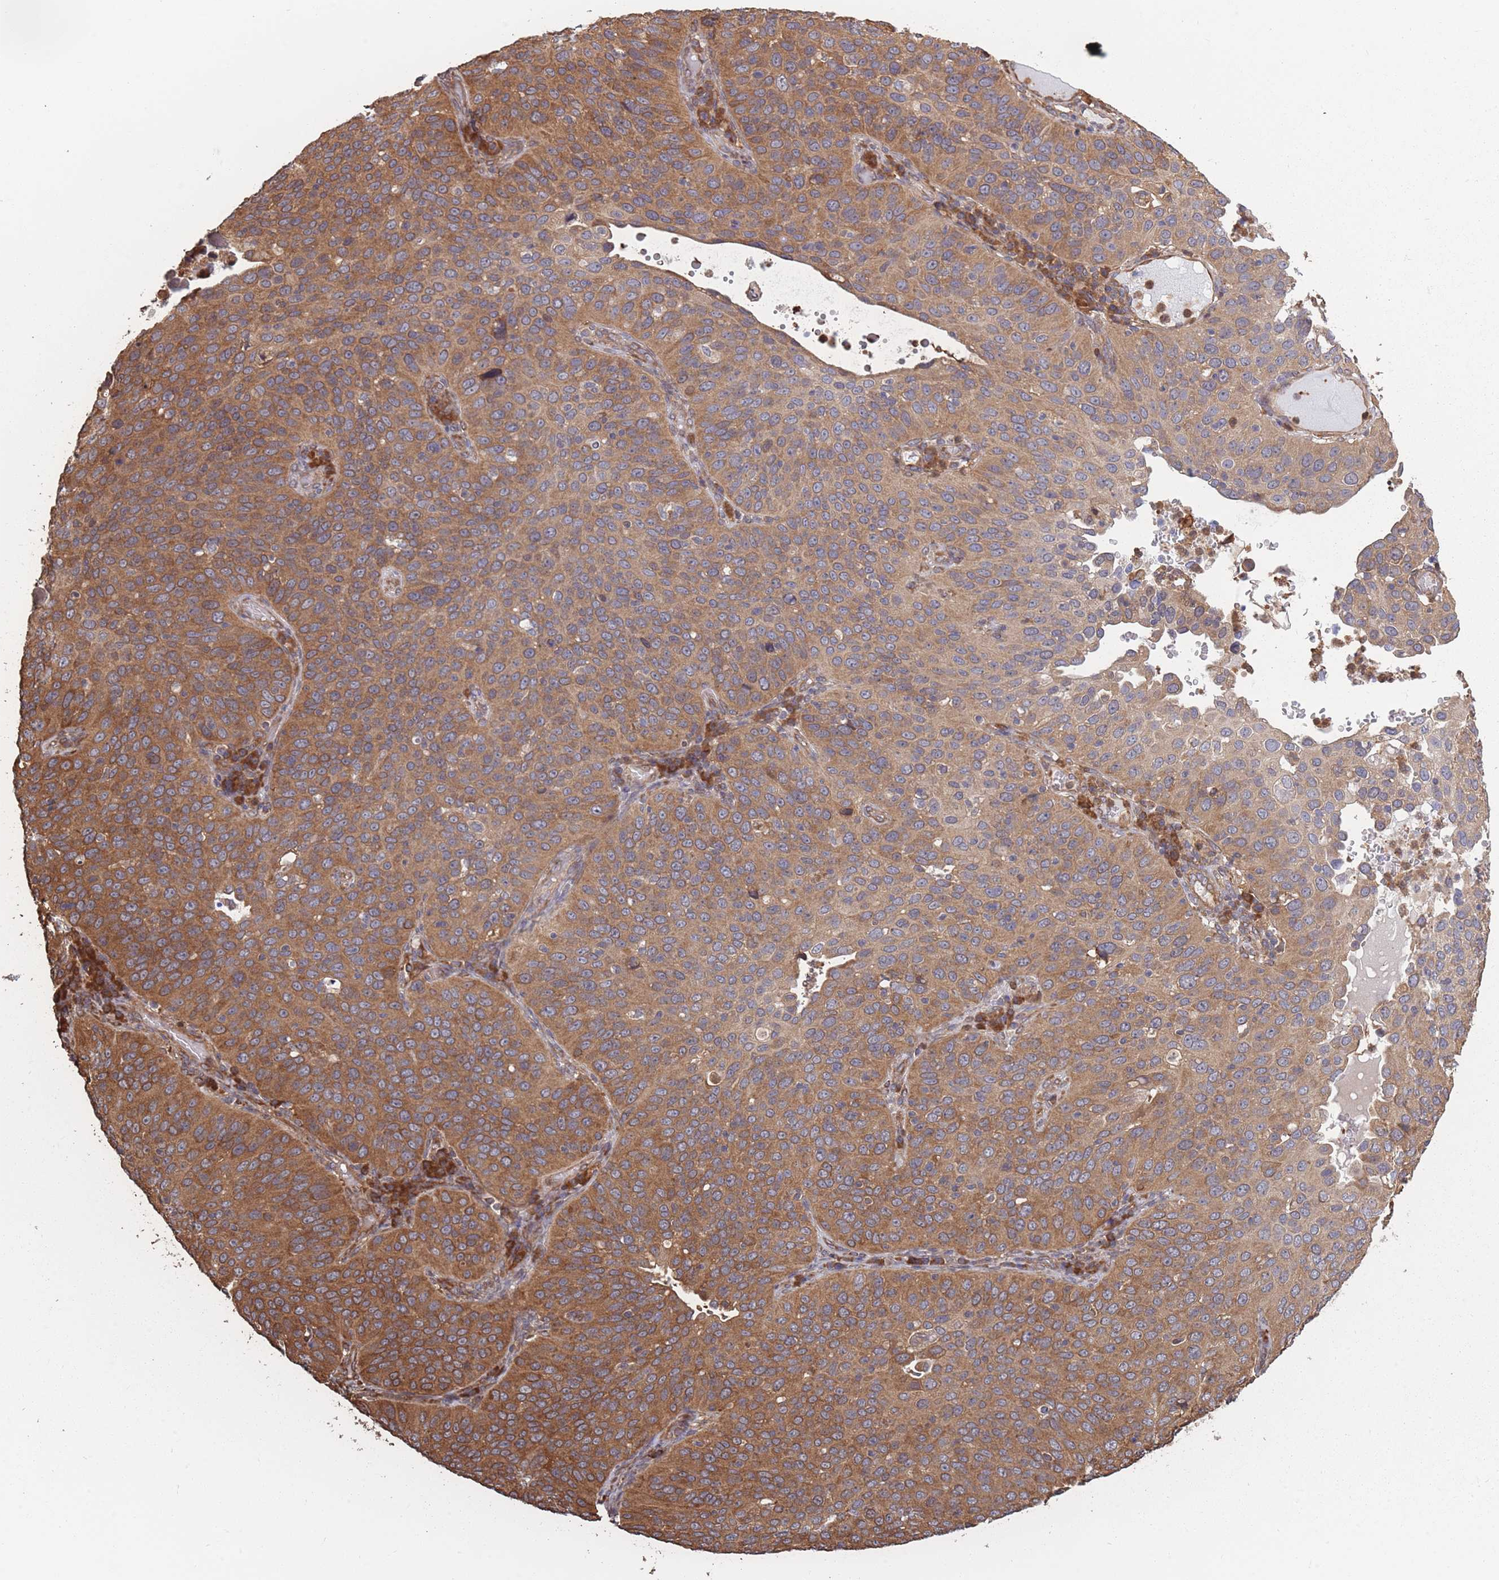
{"staining": {"intensity": "moderate", "quantity": ">75%", "location": "cytoplasmic/membranous"}, "tissue": "cervical cancer", "cell_type": "Tumor cells", "image_type": "cancer", "snomed": [{"axis": "morphology", "description": "Squamous cell carcinoma, NOS"}, {"axis": "topography", "description": "Cervix"}], "caption": "Cervical cancer (squamous cell carcinoma) was stained to show a protein in brown. There is medium levels of moderate cytoplasmic/membranous staining in about >75% of tumor cells. Nuclei are stained in blue.", "gene": "ARL13B", "patient": {"sex": "female", "age": 36}}